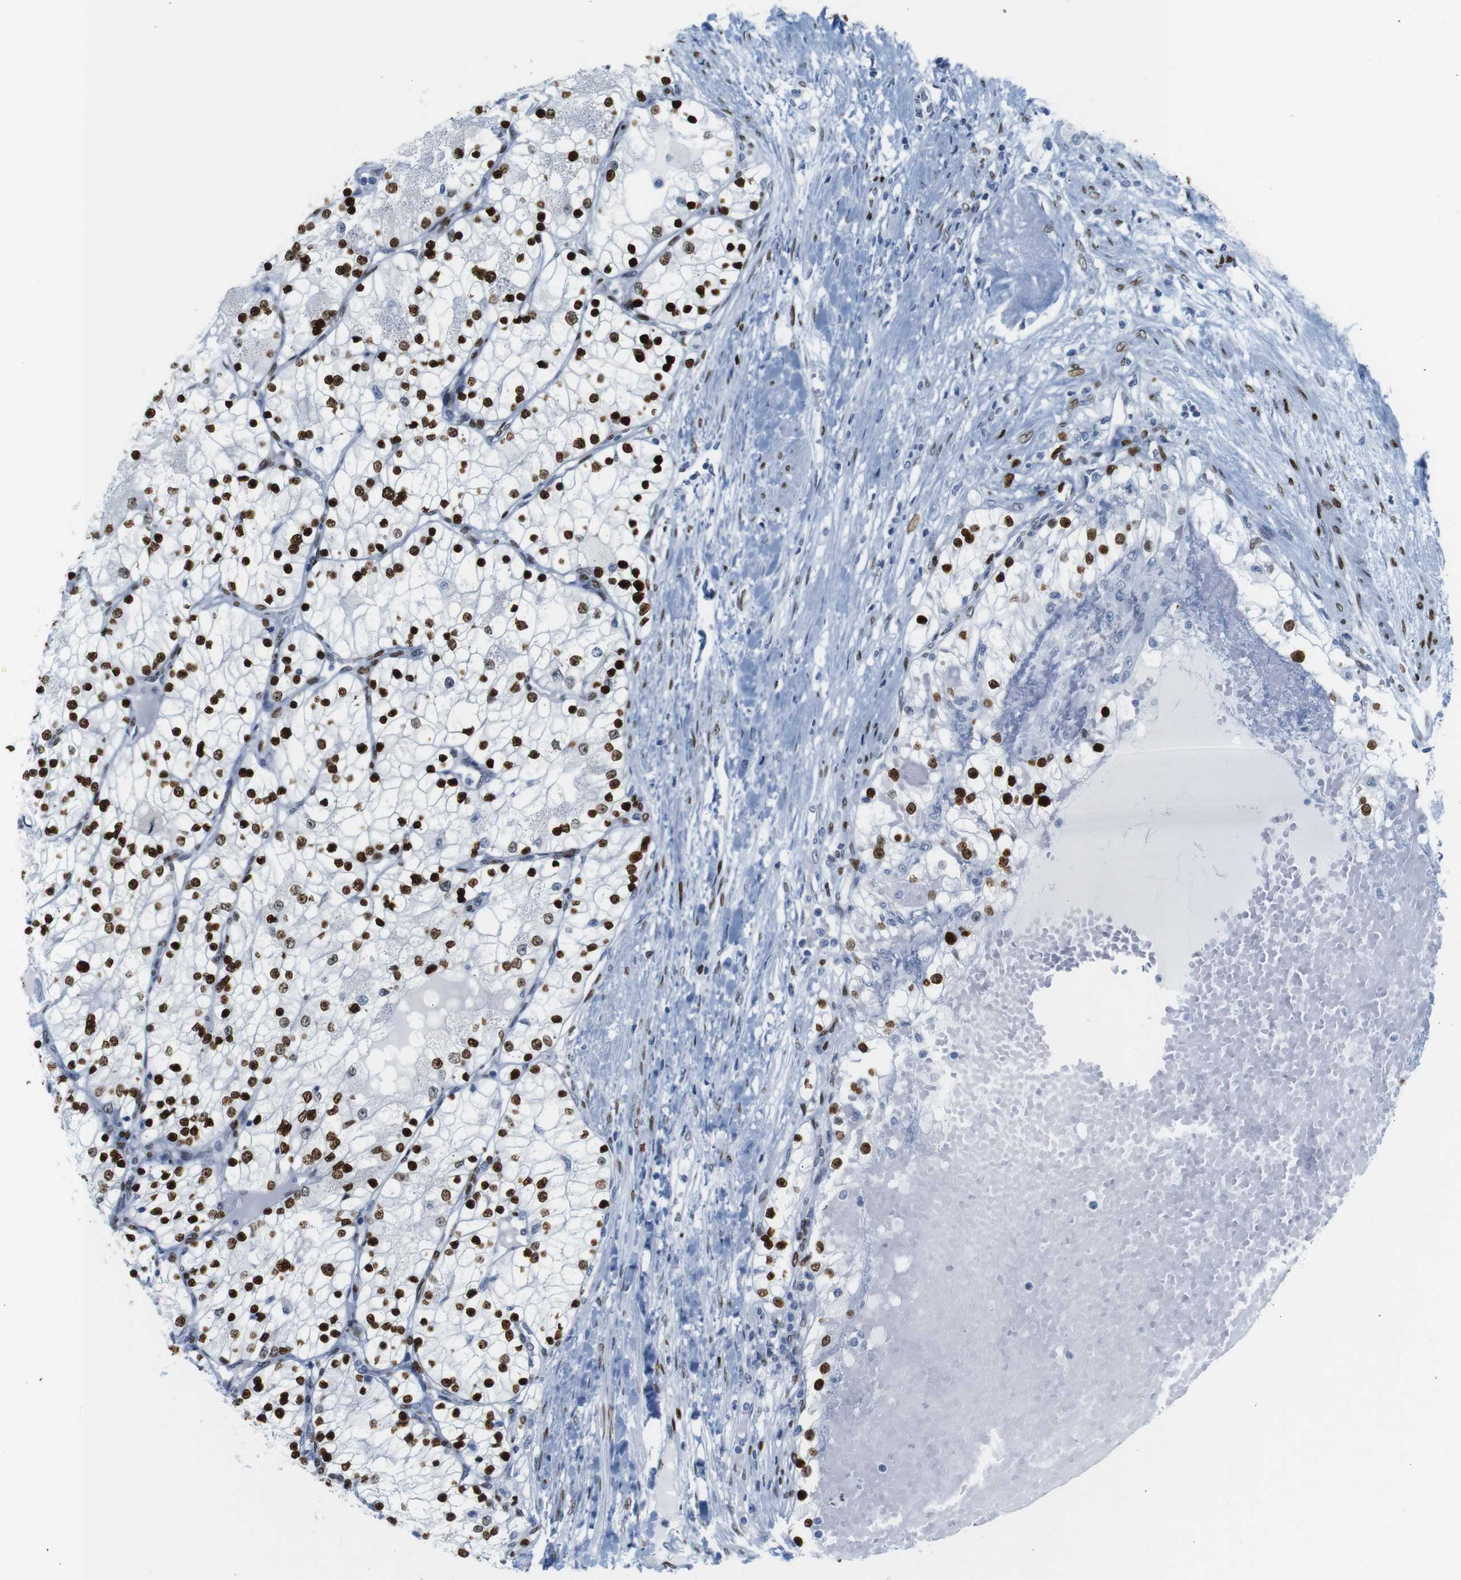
{"staining": {"intensity": "strong", "quantity": ">75%", "location": "nuclear"}, "tissue": "renal cancer", "cell_type": "Tumor cells", "image_type": "cancer", "snomed": [{"axis": "morphology", "description": "Adenocarcinoma, NOS"}, {"axis": "topography", "description": "Kidney"}], "caption": "Protein analysis of renal cancer tissue displays strong nuclear positivity in about >75% of tumor cells. Nuclei are stained in blue.", "gene": "NPIPB15", "patient": {"sex": "male", "age": 68}}